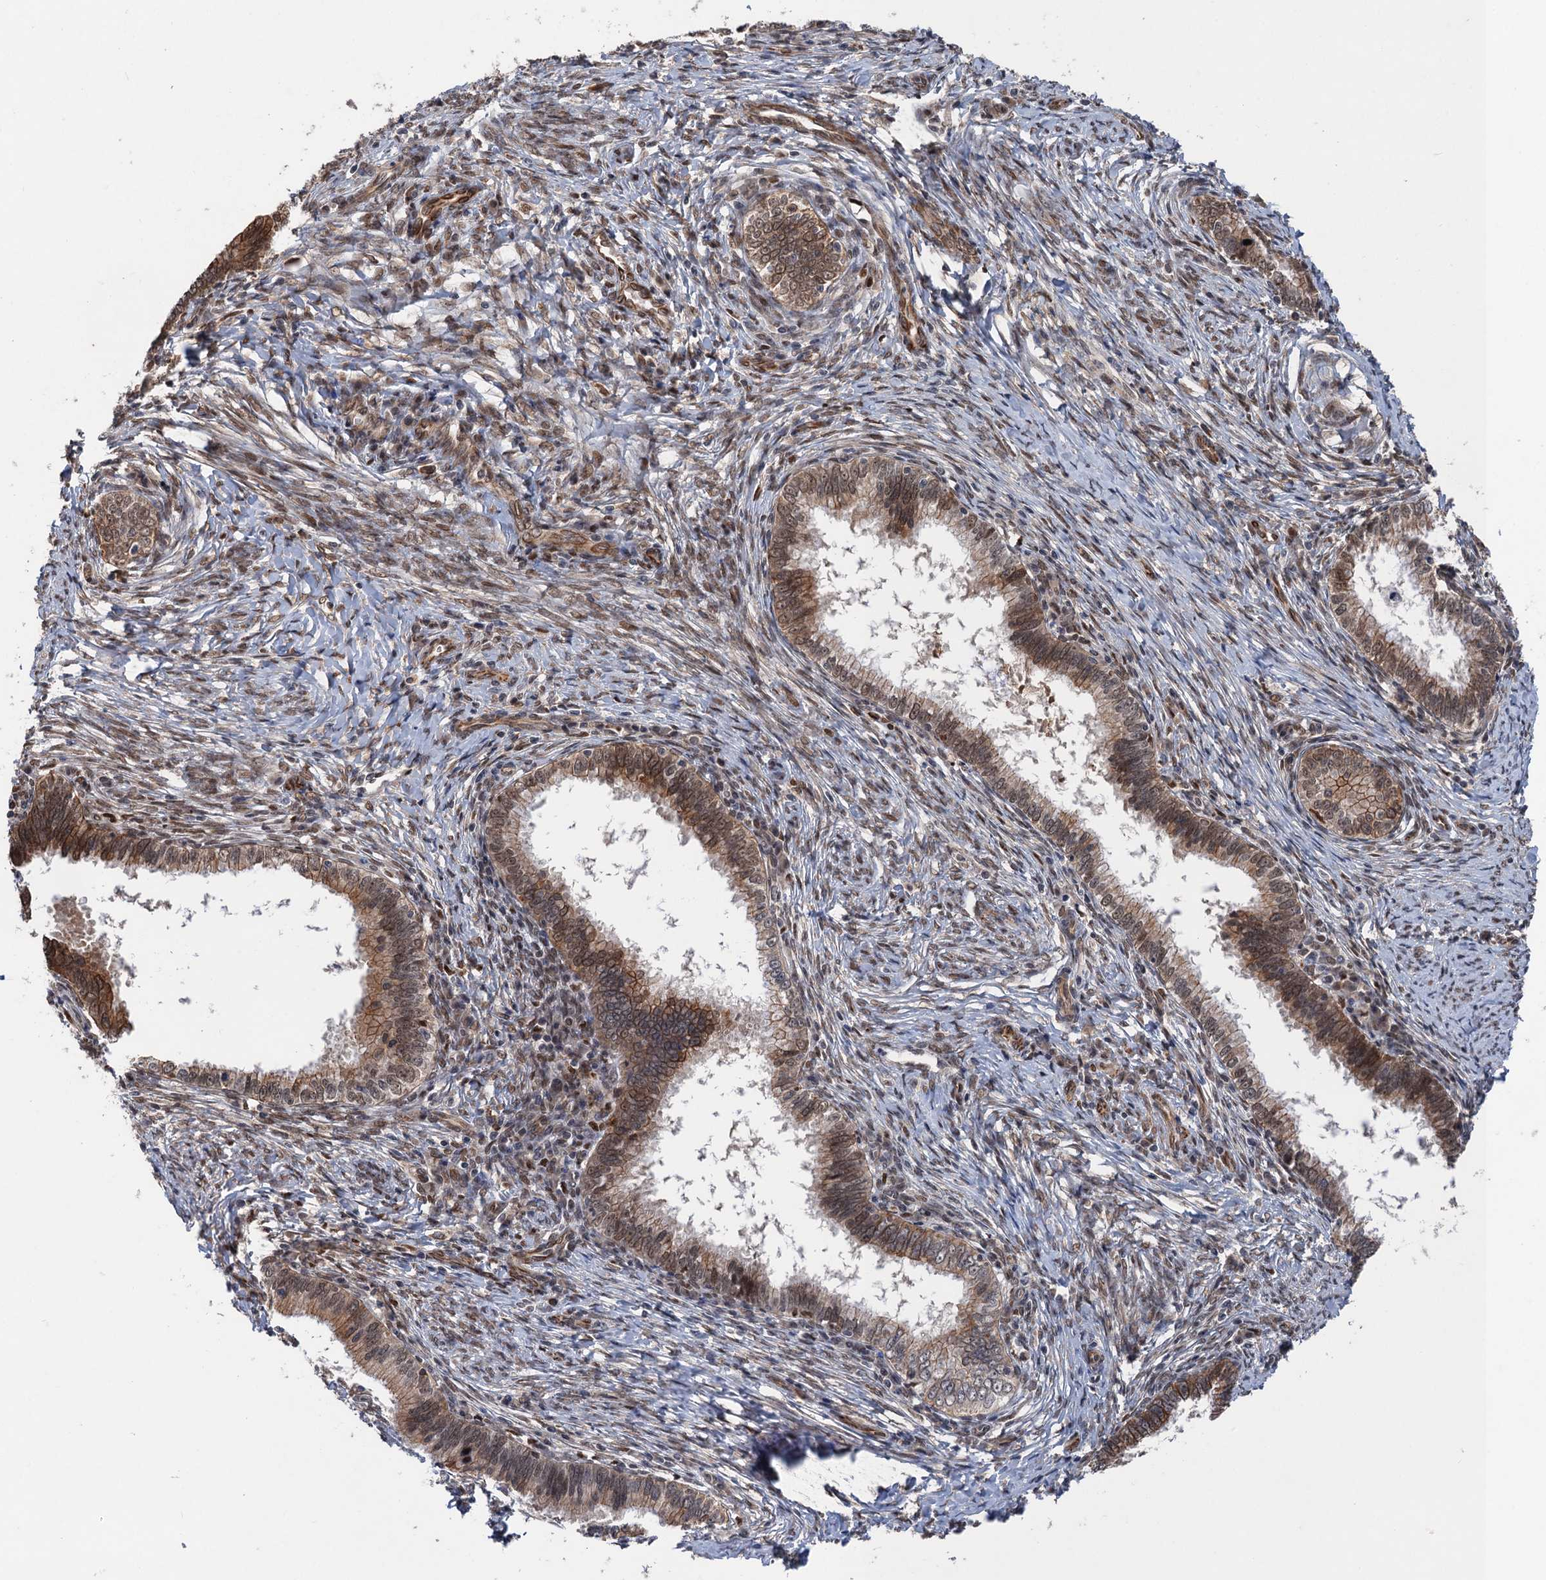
{"staining": {"intensity": "moderate", "quantity": "25%-75%", "location": "cytoplasmic/membranous"}, "tissue": "cervical cancer", "cell_type": "Tumor cells", "image_type": "cancer", "snomed": [{"axis": "morphology", "description": "Adenocarcinoma, NOS"}, {"axis": "topography", "description": "Cervix"}], "caption": "IHC staining of cervical cancer (adenocarcinoma), which displays medium levels of moderate cytoplasmic/membranous positivity in about 25%-75% of tumor cells indicating moderate cytoplasmic/membranous protein expression. The staining was performed using DAB (3,3'-diaminobenzidine) (brown) for protein detection and nuclei were counterstained in hematoxylin (blue).", "gene": "TTC31", "patient": {"sex": "female", "age": 36}}